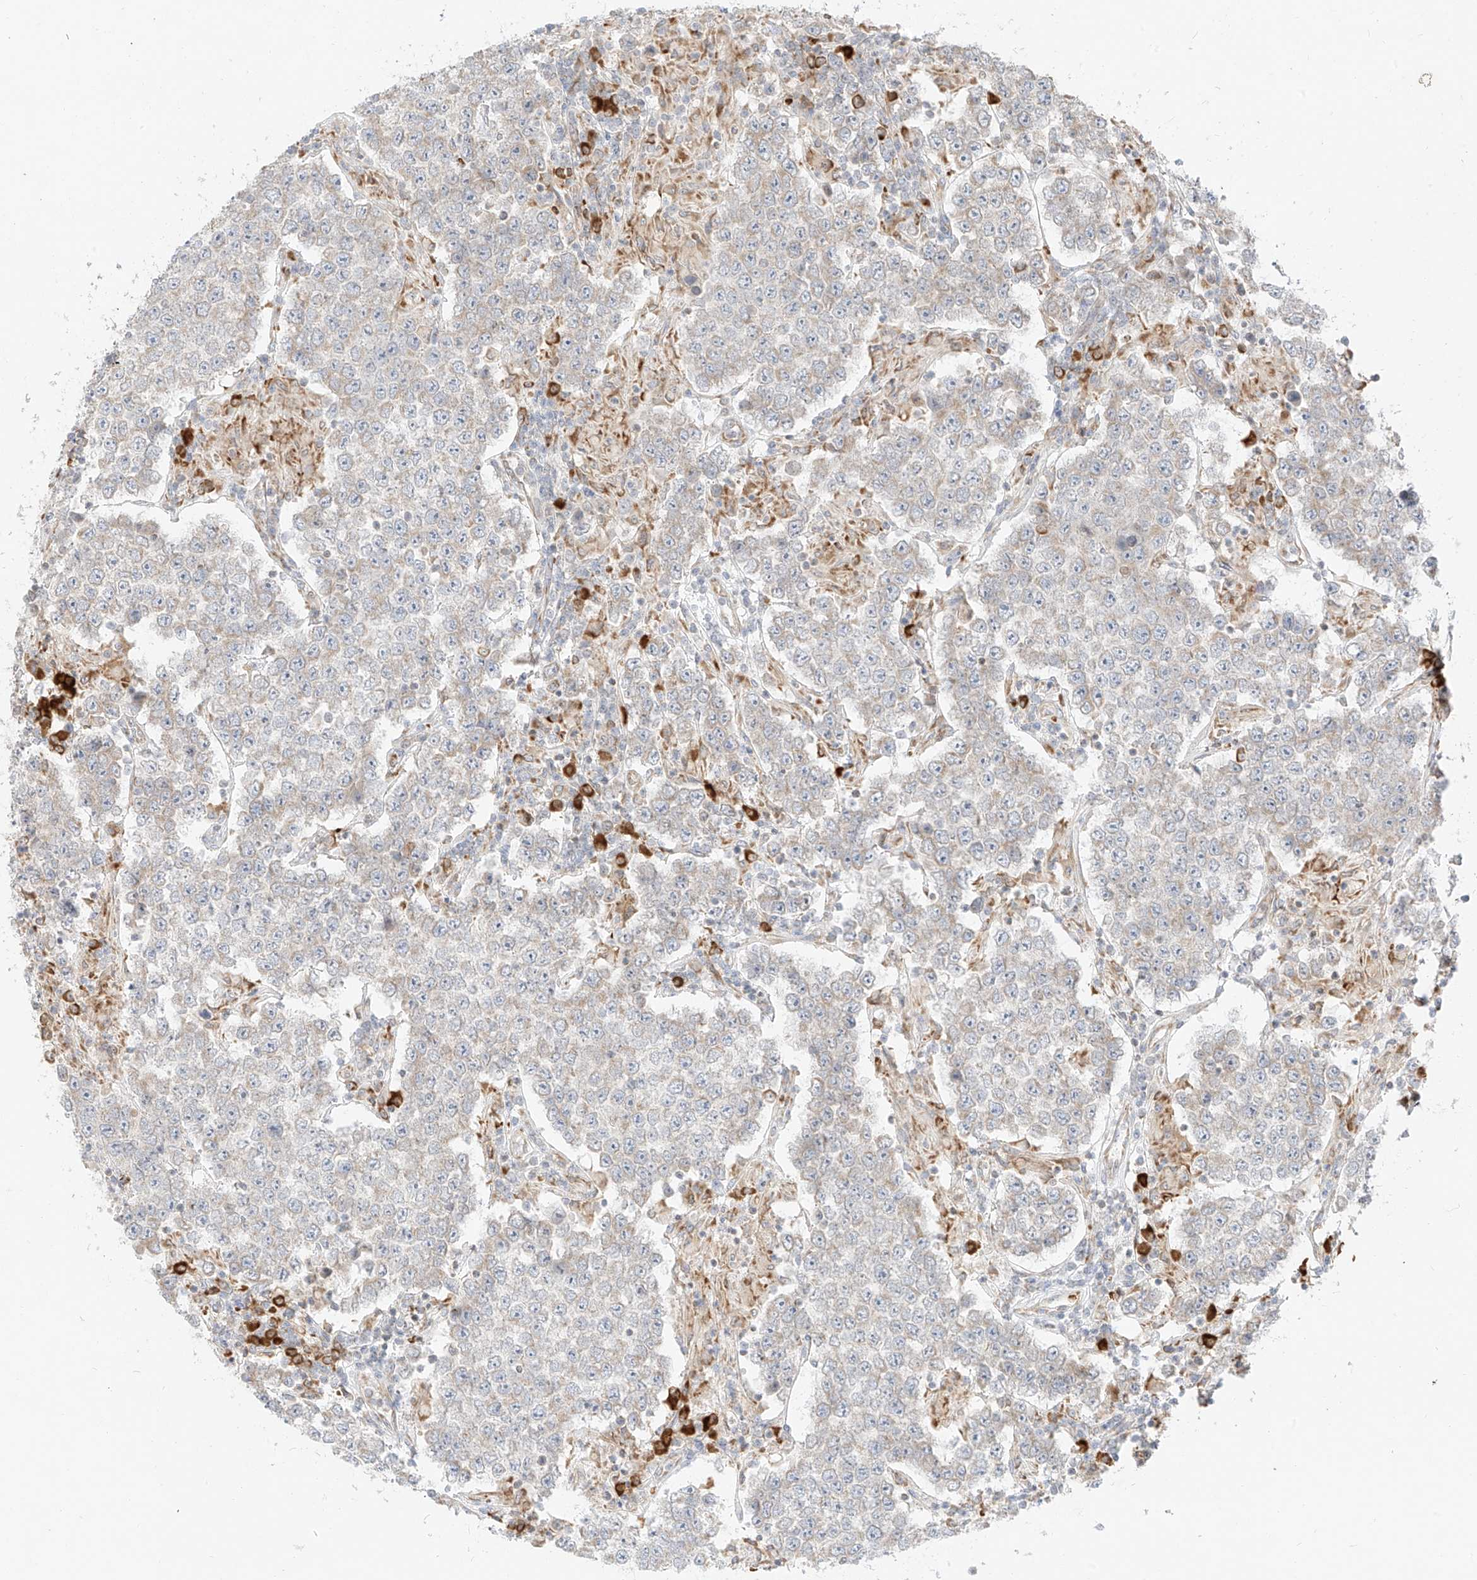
{"staining": {"intensity": "weak", "quantity": "<25%", "location": "cytoplasmic/membranous"}, "tissue": "testis cancer", "cell_type": "Tumor cells", "image_type": "cancer", "snomed": [{"axis": "morphology", "description": "Normal tissue, NOS"}, {"axis": "morphology", "description": "Urothelial carcinoma, High grade"}, {"axis": "morphology", "description": "Seminoma, NOS"}, {"axis": "morphology", "description": "Carcinoma, Embryonal, NOS"}, {"axis": "topography", "description": "Urinary bladder"}, {"axis": "topography", "description": "Testis"}], "caption": "DAB immunohistochemical staining of human testis cancer exhibits no significant positivity in tumor cells.", "gene": "STT3A", "patient": {"sex": "male", "age": 41}}